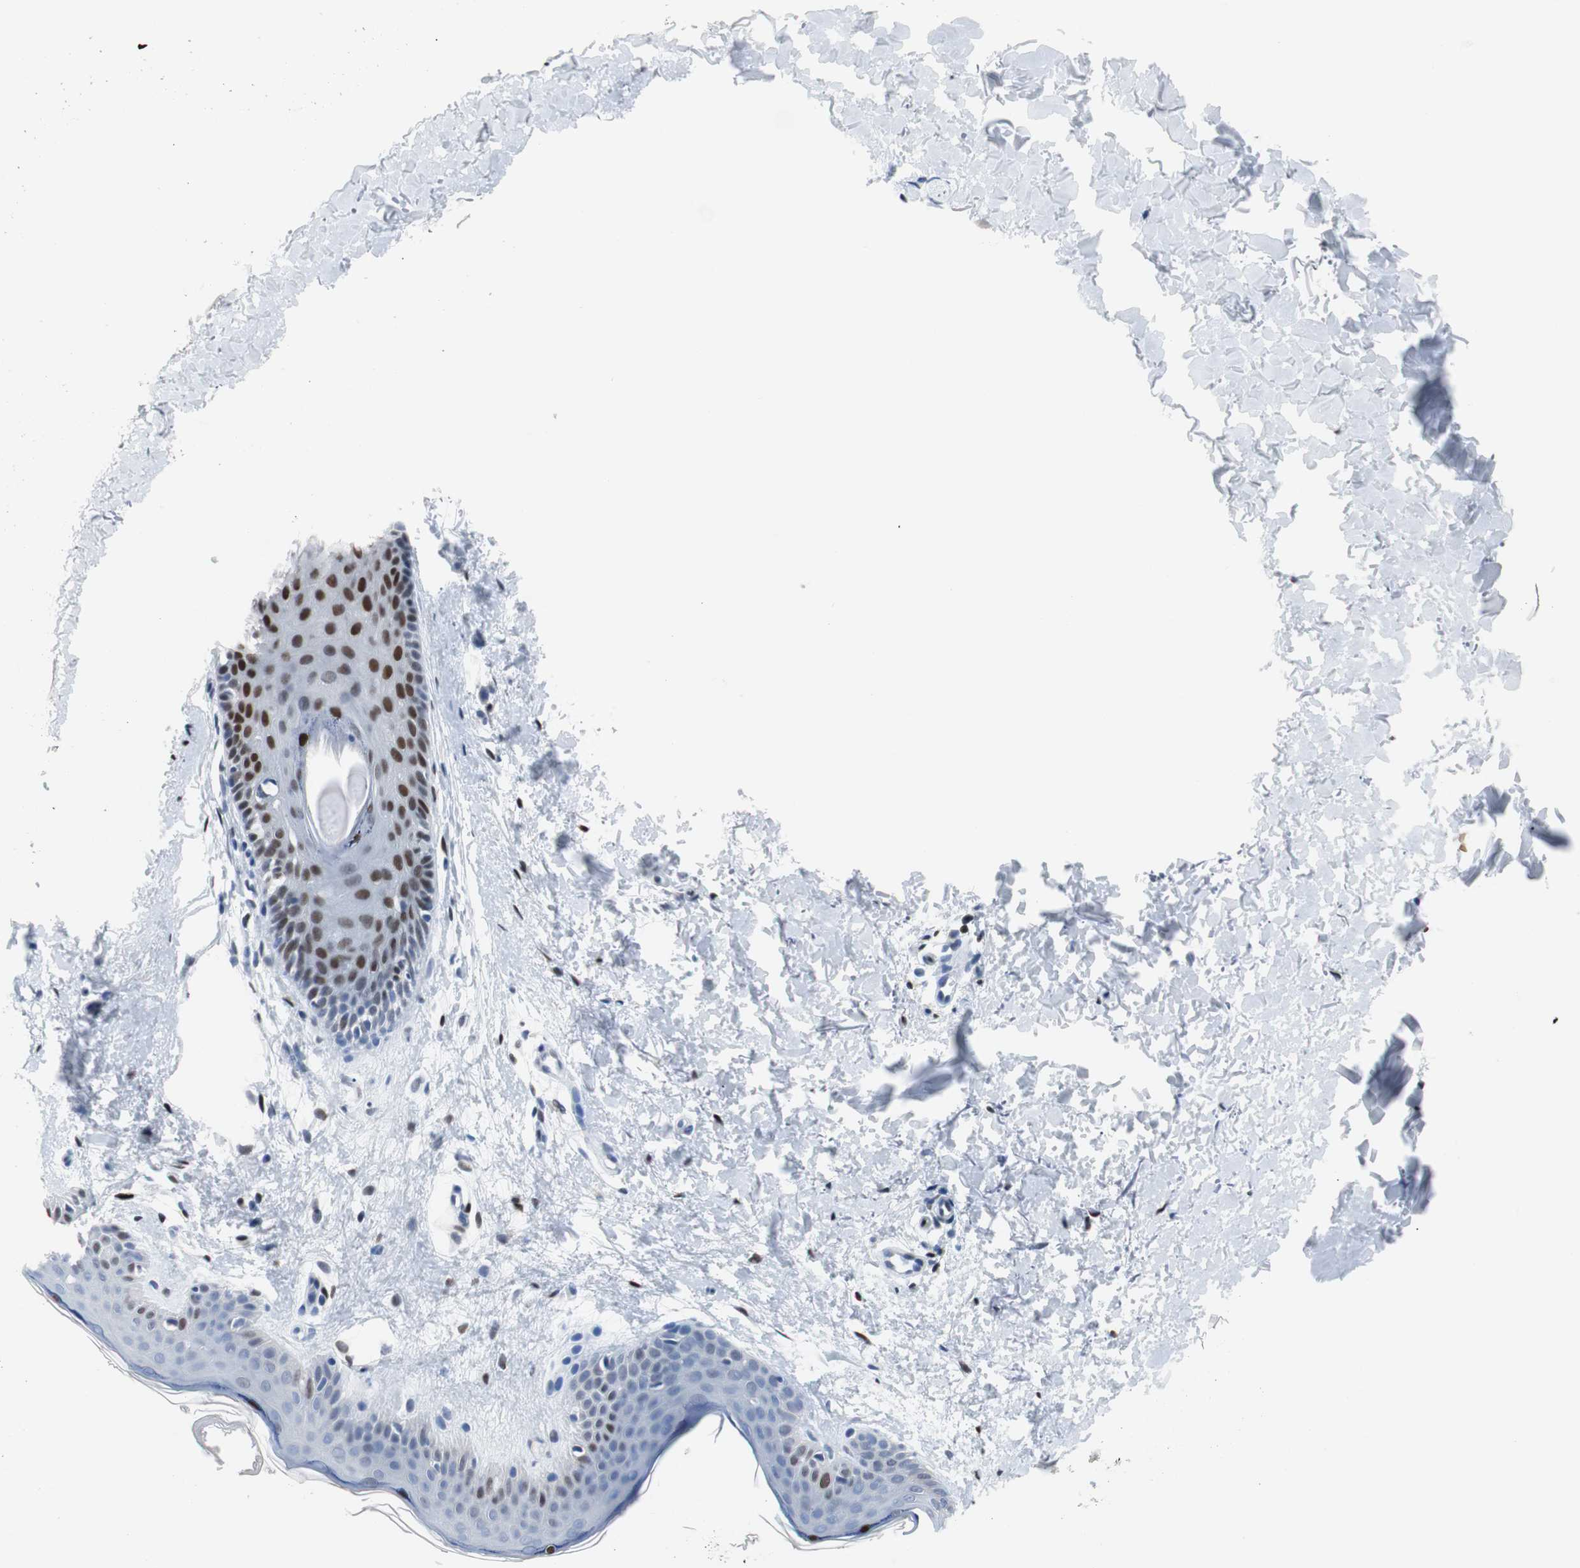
{"staining": {"intensity": "moderate", "quantity": "25%-75%", "location": "nuclear"}, "tissue": "skin", "cell_type": "Fibroblasts", "image_type": "normal", "snomed": [{"axis": "morphology", "description": "Normal tissue, NOS"}, {"axis": "topography", "description": "Skin"}], "caption": "High-power microscopy captured an immunohistochemistry (IHC) image of unremarkable skin, revealing moderate nuclear expression in approximately 25%-75% of fibroblasts.", "gene": "JUN", "patient": {"sex": "female", "age": 56}}